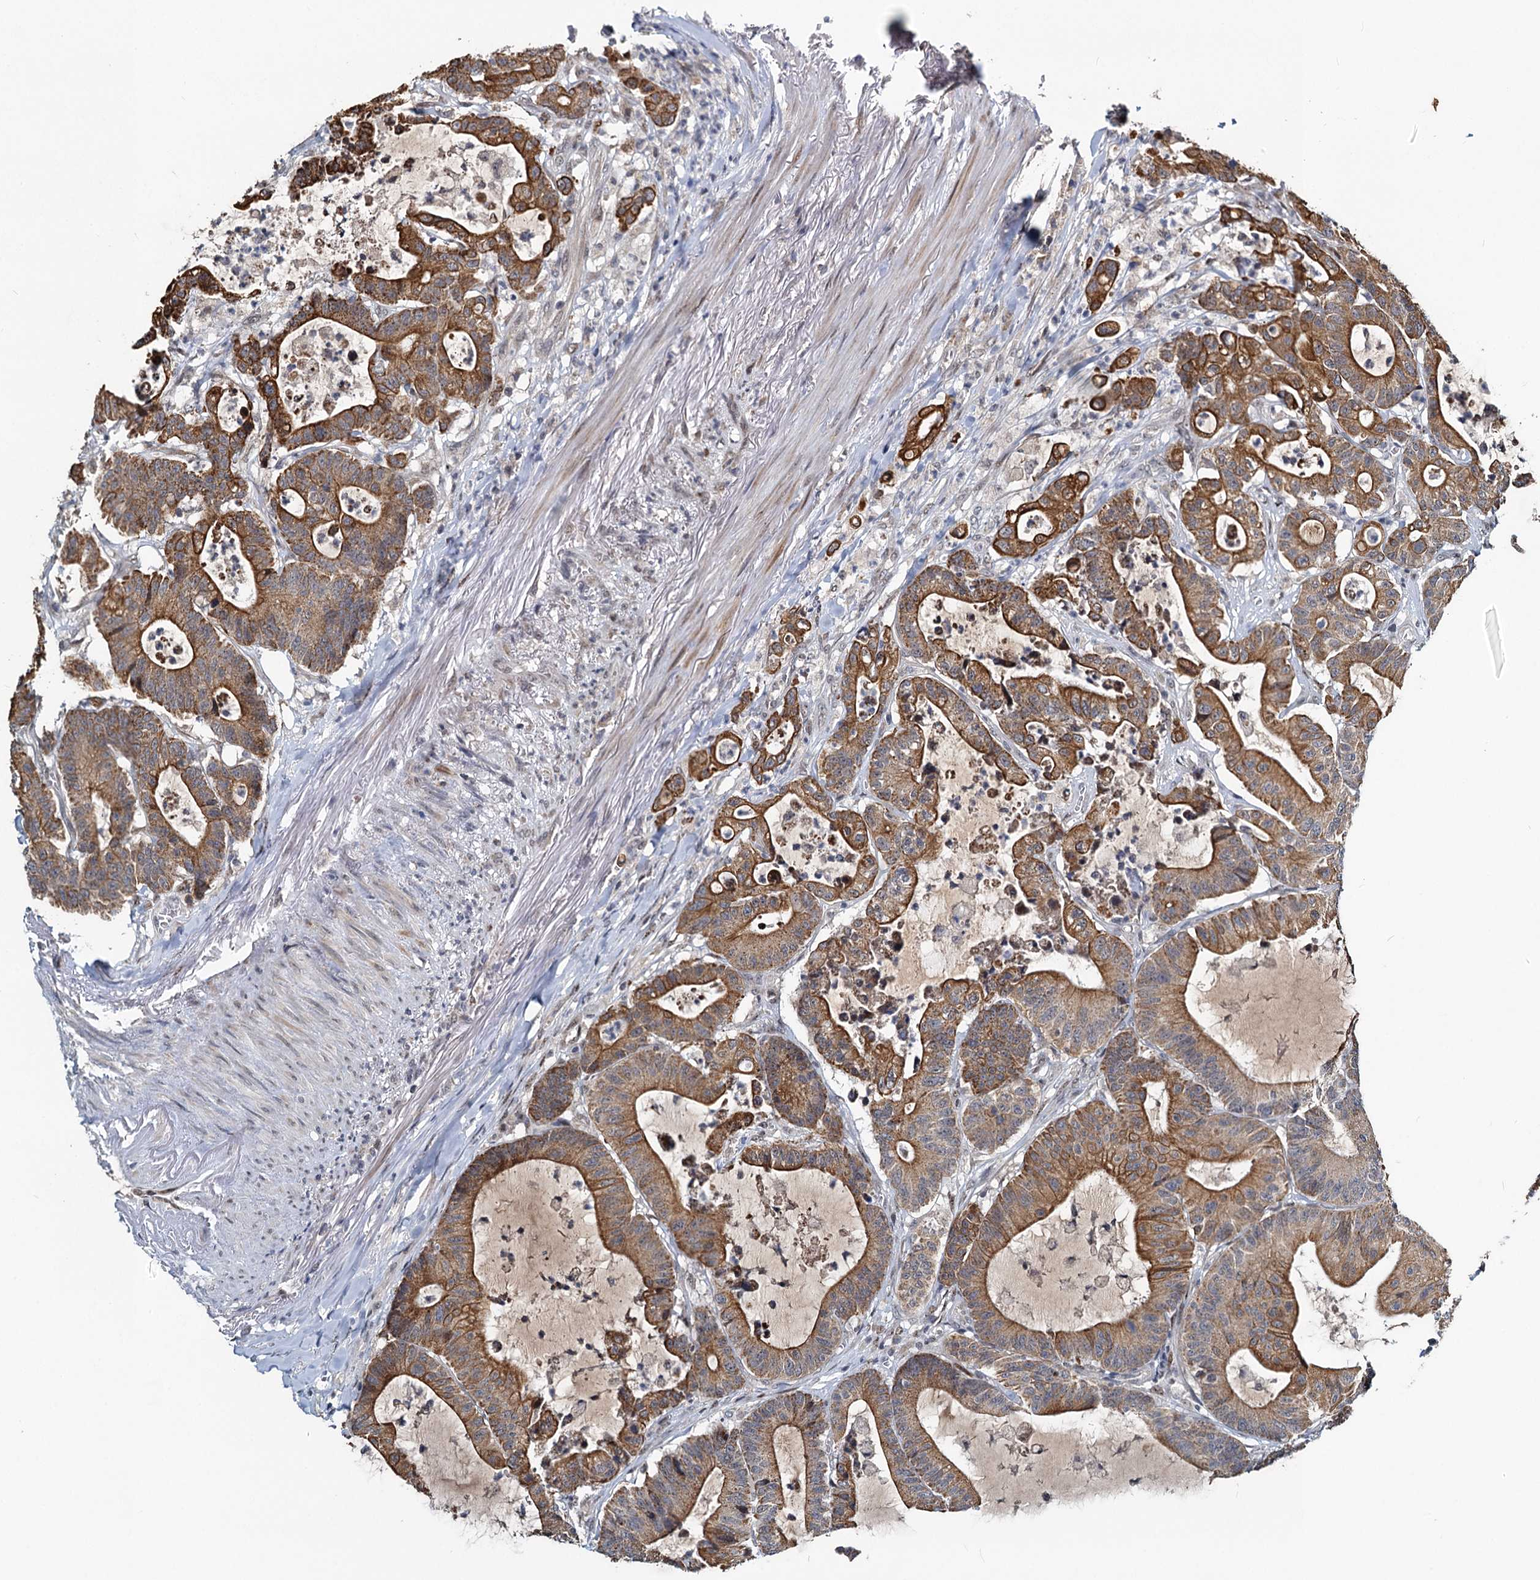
{"staining": {"intensity": "strong", "quantity": "25%-75%", "location": "cytoplasmic/membranous"}, "tissue": "colorectal cancer", "cell_type": "Tumor cells", "image_type": "cancer", "snomed": [{"axis": "morphology", "description": "Adenocarcinoma, NOS"}, {"axis": "topography", "description": "Colon"}], "caption": "Tumor cells display strong cytoplasmic/membranous expression in approximately 25%-75% of cells in adenocarcinoma (colorectal).", "gene": "RITA1", "patient": {"sex": "female", "age": 84}}